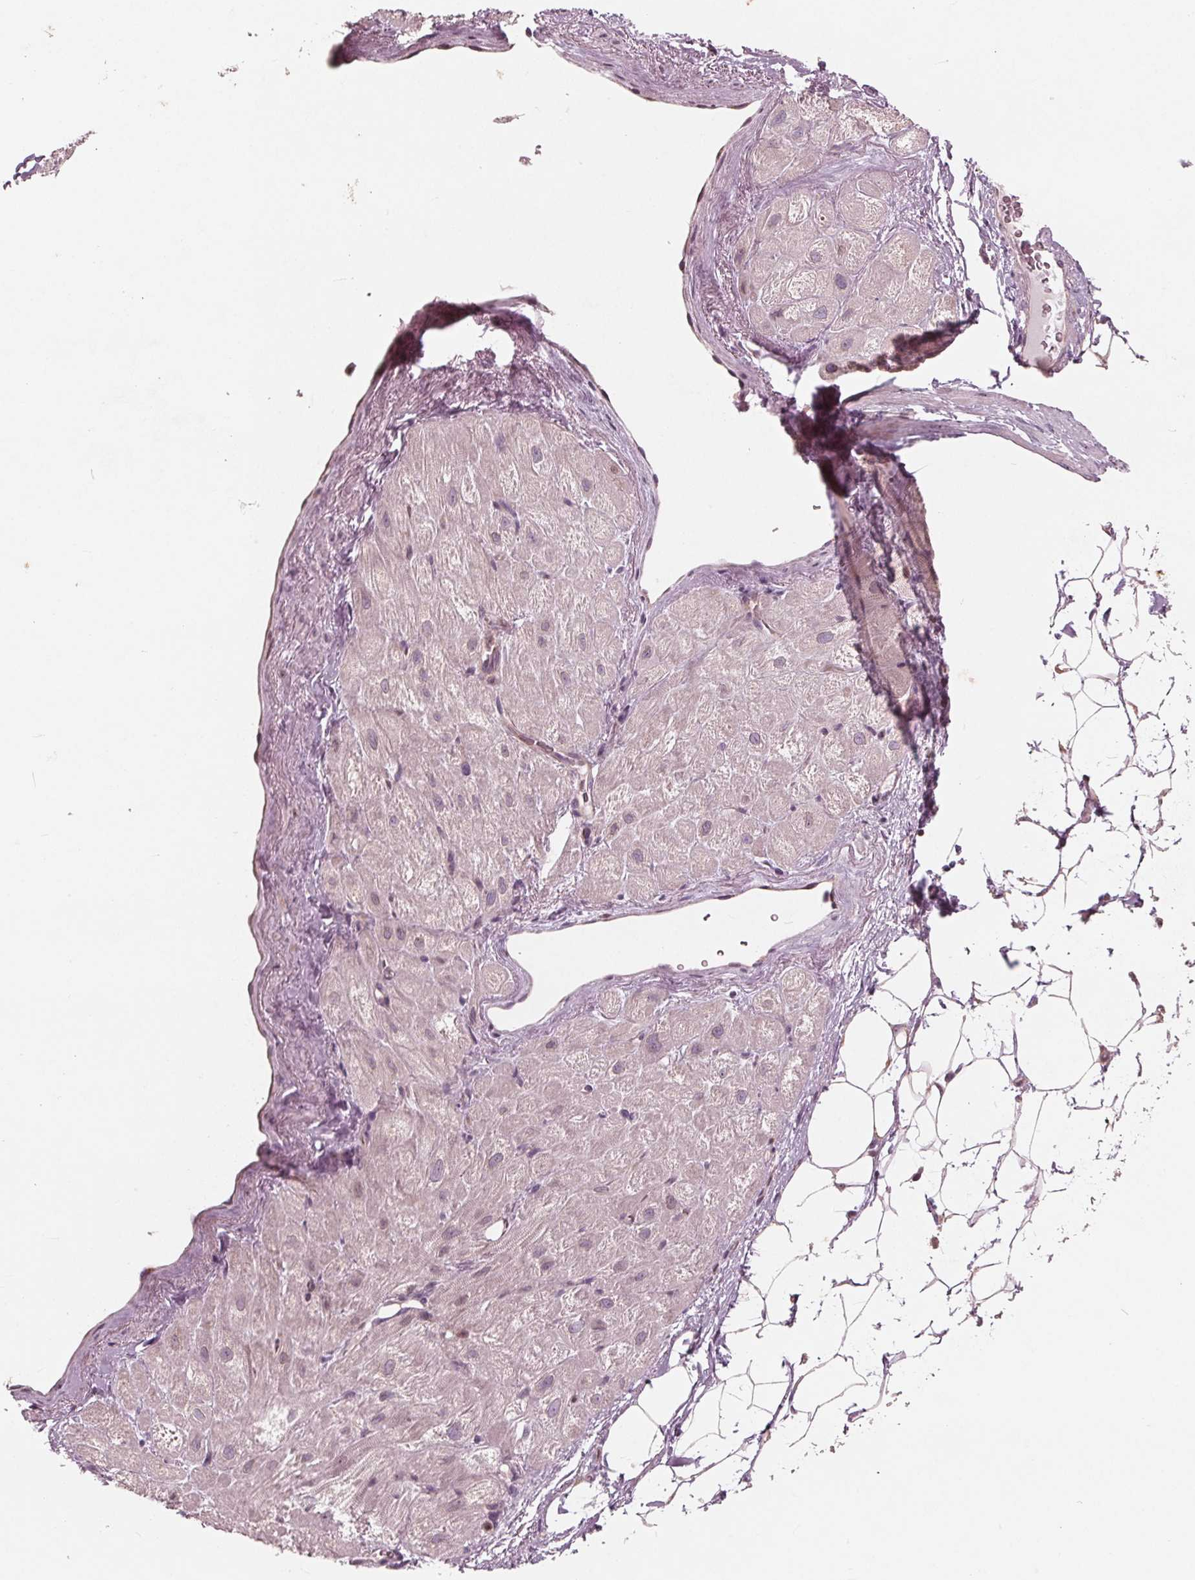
{"staining": {"intensity": "negative", "quantity": "none", "location": "none"}, "tissue": "heart muscle", "cell_type": "Cardiomyocytes", "image_type": "normal", "snomed": [{"axis": "morphology", "description": "Normal tissue, NOS"}, {"axis": "topography", "description": "Heart"}], "caption": "Image shows no significant protein positivity in cardiomyocytes of benign heart muscle. (DAB IHC with hematoxylin counter stain).", "gene": "NUP210", "patient": {"sex": "female", "age": 69}}